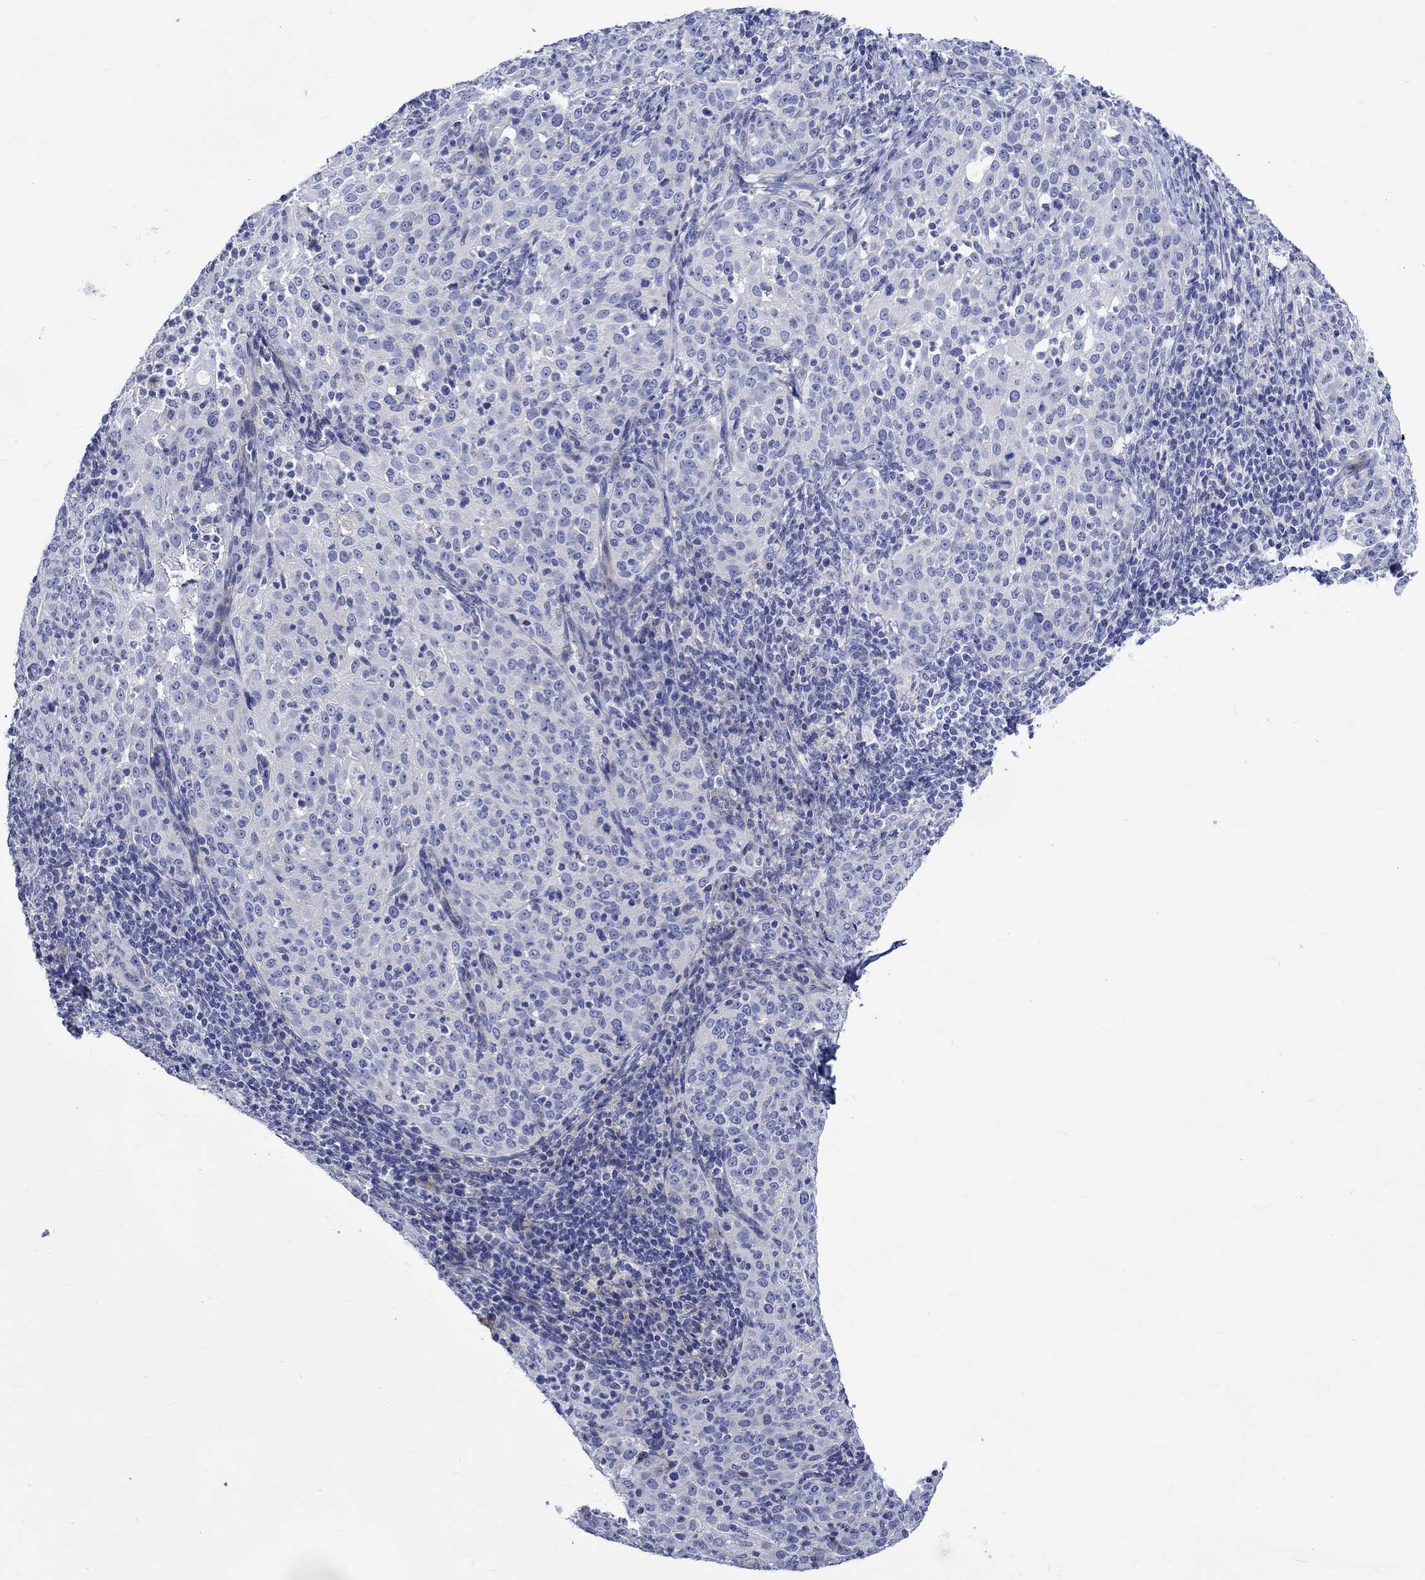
{"staining": {"intensity": "negative", "quantity": "none", "location": "none"}, "tissue": "cervical cancer", "cell_type": "Tumor cells", "image_type": "cancer", "snomed": [{"axis": "morphology", "description": "Squamous cell carcinoma, NOS"}, {"axis": "topography", "description": "Cervix"}], "caption": "This photomicrograph is of cervical cancer (squamous cell carcinoma) stained with immunohistochemistry (IHC) to label a protein in brown with the nuclei are counter-stained blue. There is no positivity in tumor cells.", "gene": "NRIP3", "patient": {"sex": "female", "age": 51}}